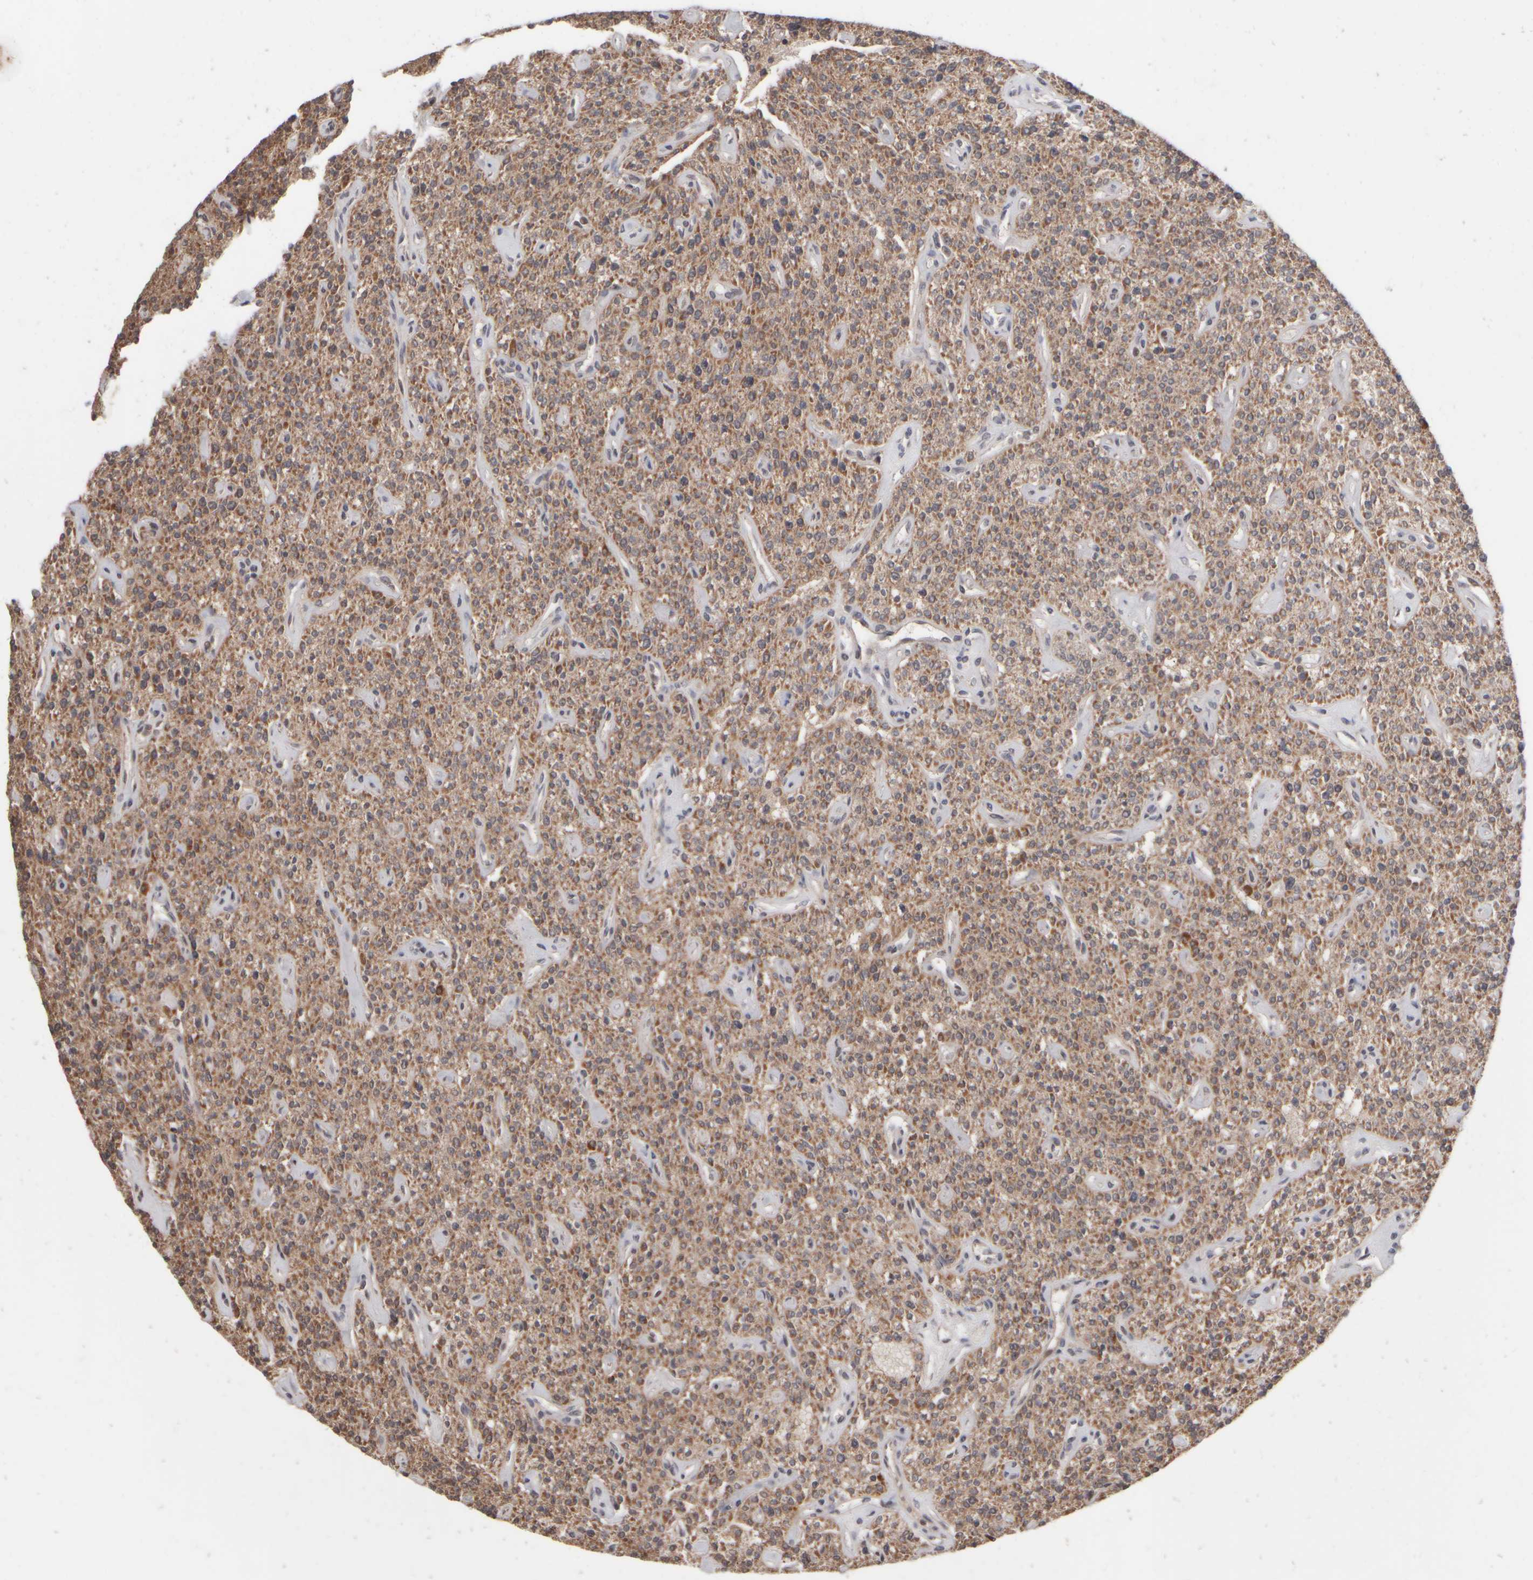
{"staining": {"intensity": "strong", "quantity": ">75%", "location": "cytoplasmic/membranous"}, "tissue": "parathyroid gland", "cell_type": "Glandular cells", "image_type": "normal", "snomed": [{"axis": "morphology", "description": "Normal tissue, NOS"}, {"axis": "topography", "description": "Parathyroid gland"}], "caption": "An immunohistochemistry micrograph of benign tissue is shown. Protein staining in brown shows strong cytoplasmic/membranous positivity in parathyroid gland within glandular cells. Immunohistochemistry stains the protein of interest in brown and the nuclei are stained blue.", "gene": "ABHD11", "patient": {"sex": "male", "age": 46}}